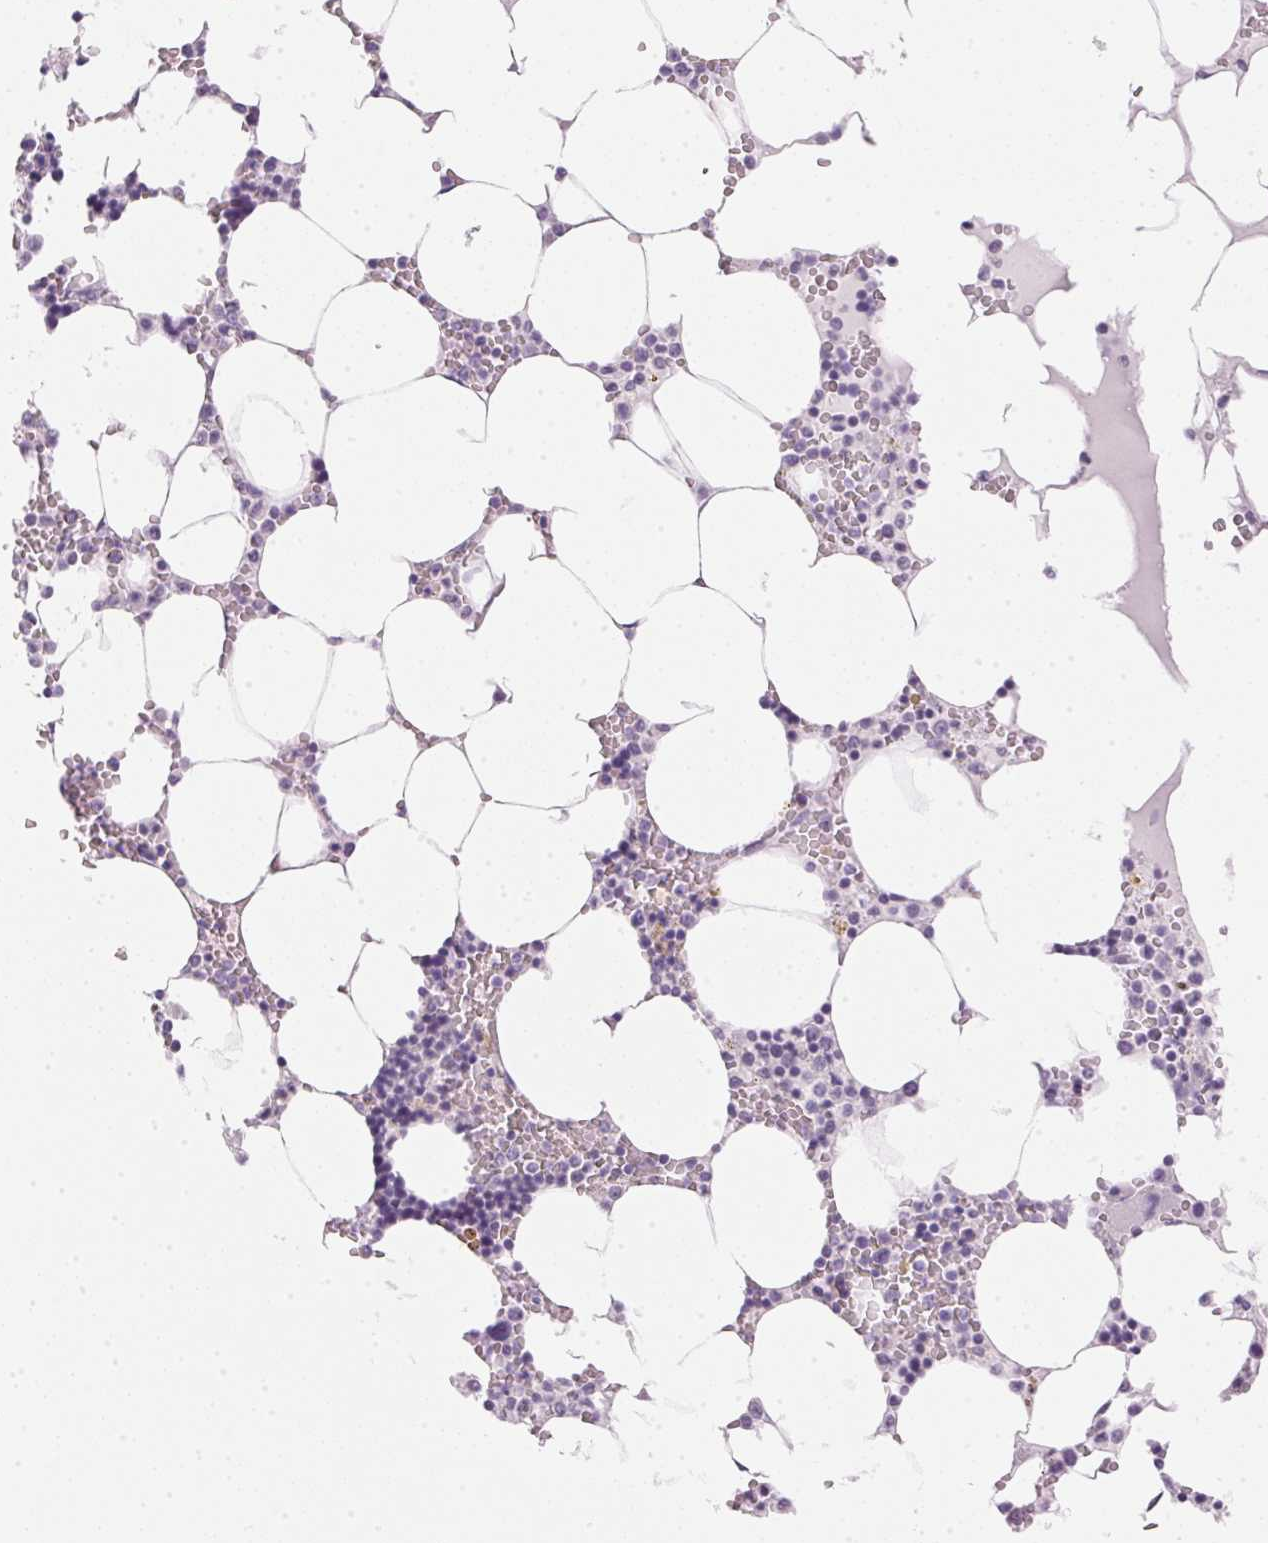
{"staining": {"intensity": "negative", "quantity": "none", "location": "none"}, "tissue": "bone marrow", "cell_type": "Hematopoietic cells", "image_type": "normal", "snomed": [{"axis": "morphology", "description": "Normal tissue, NOS"}, {"axis": "topography", "description": "Bone marrow"}], "caption": "IHC histopathology image of unremarkable bone marrow: bone marrow stained with DAB (3,3'-diaminobenzidine) exhibits no significant protein positivity in hematopoietic cells.", "gene": "IGFBP1", "patient": {"sex": "male", "age": 64}}